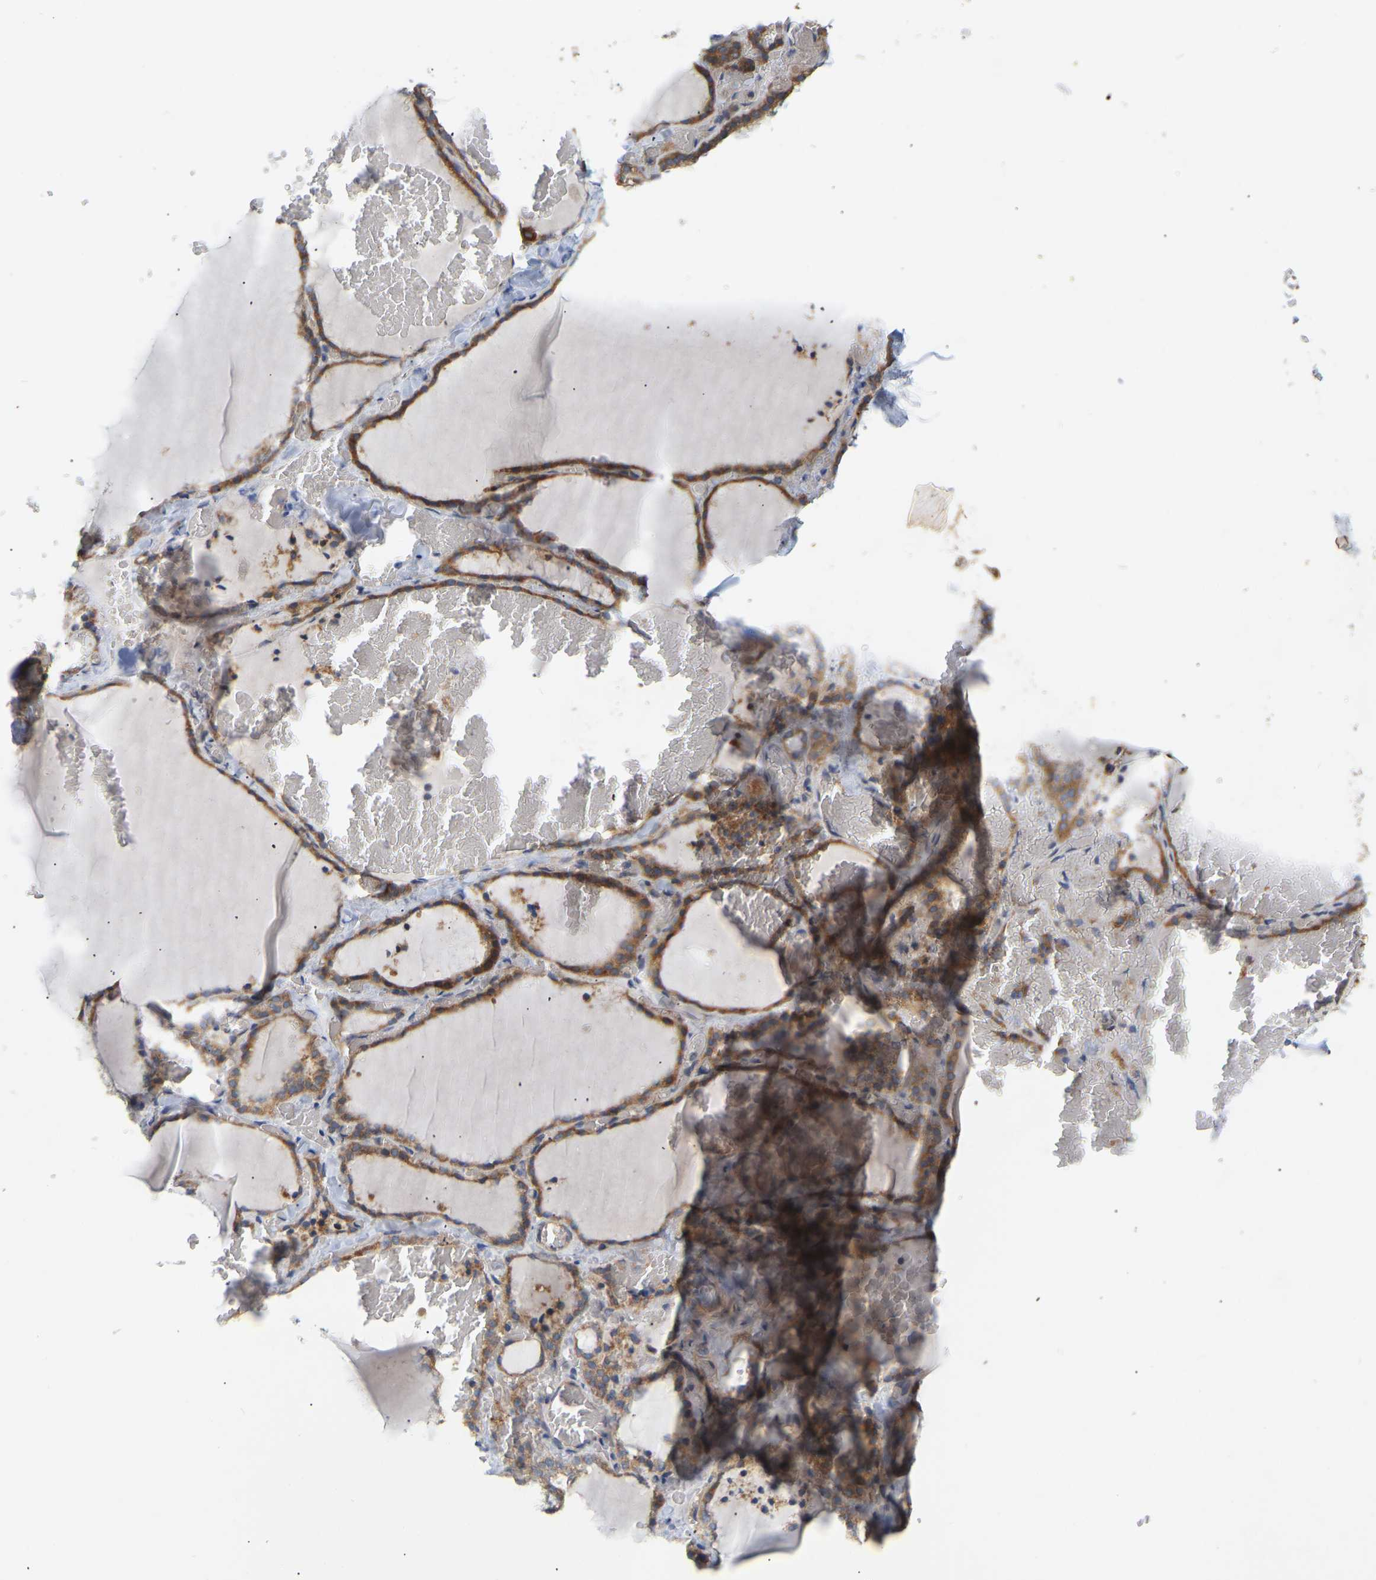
{"staining": {"intensity": "moderate", "quantity": ">75%", "location": "cytoplasmic/membranous"}, "tissue": "thyroid gland", "cell_type": "Glandular cells", "image_type": "normal", "snomed": [{"axis": "morphology", "description": "Normal tissue, NOS"}, {"axis": "topography", "description": "Thyroid gland"}], "caption": "This histopathology image reveals immunohistochemistry (IHC) staining of unremarkable human thyroid gland, with medium moderate cytoplasmic/membranous expression in about >75% of glandular cells.", "gene": "HACD2", "patient": {"sex": "female", "age": 22}}